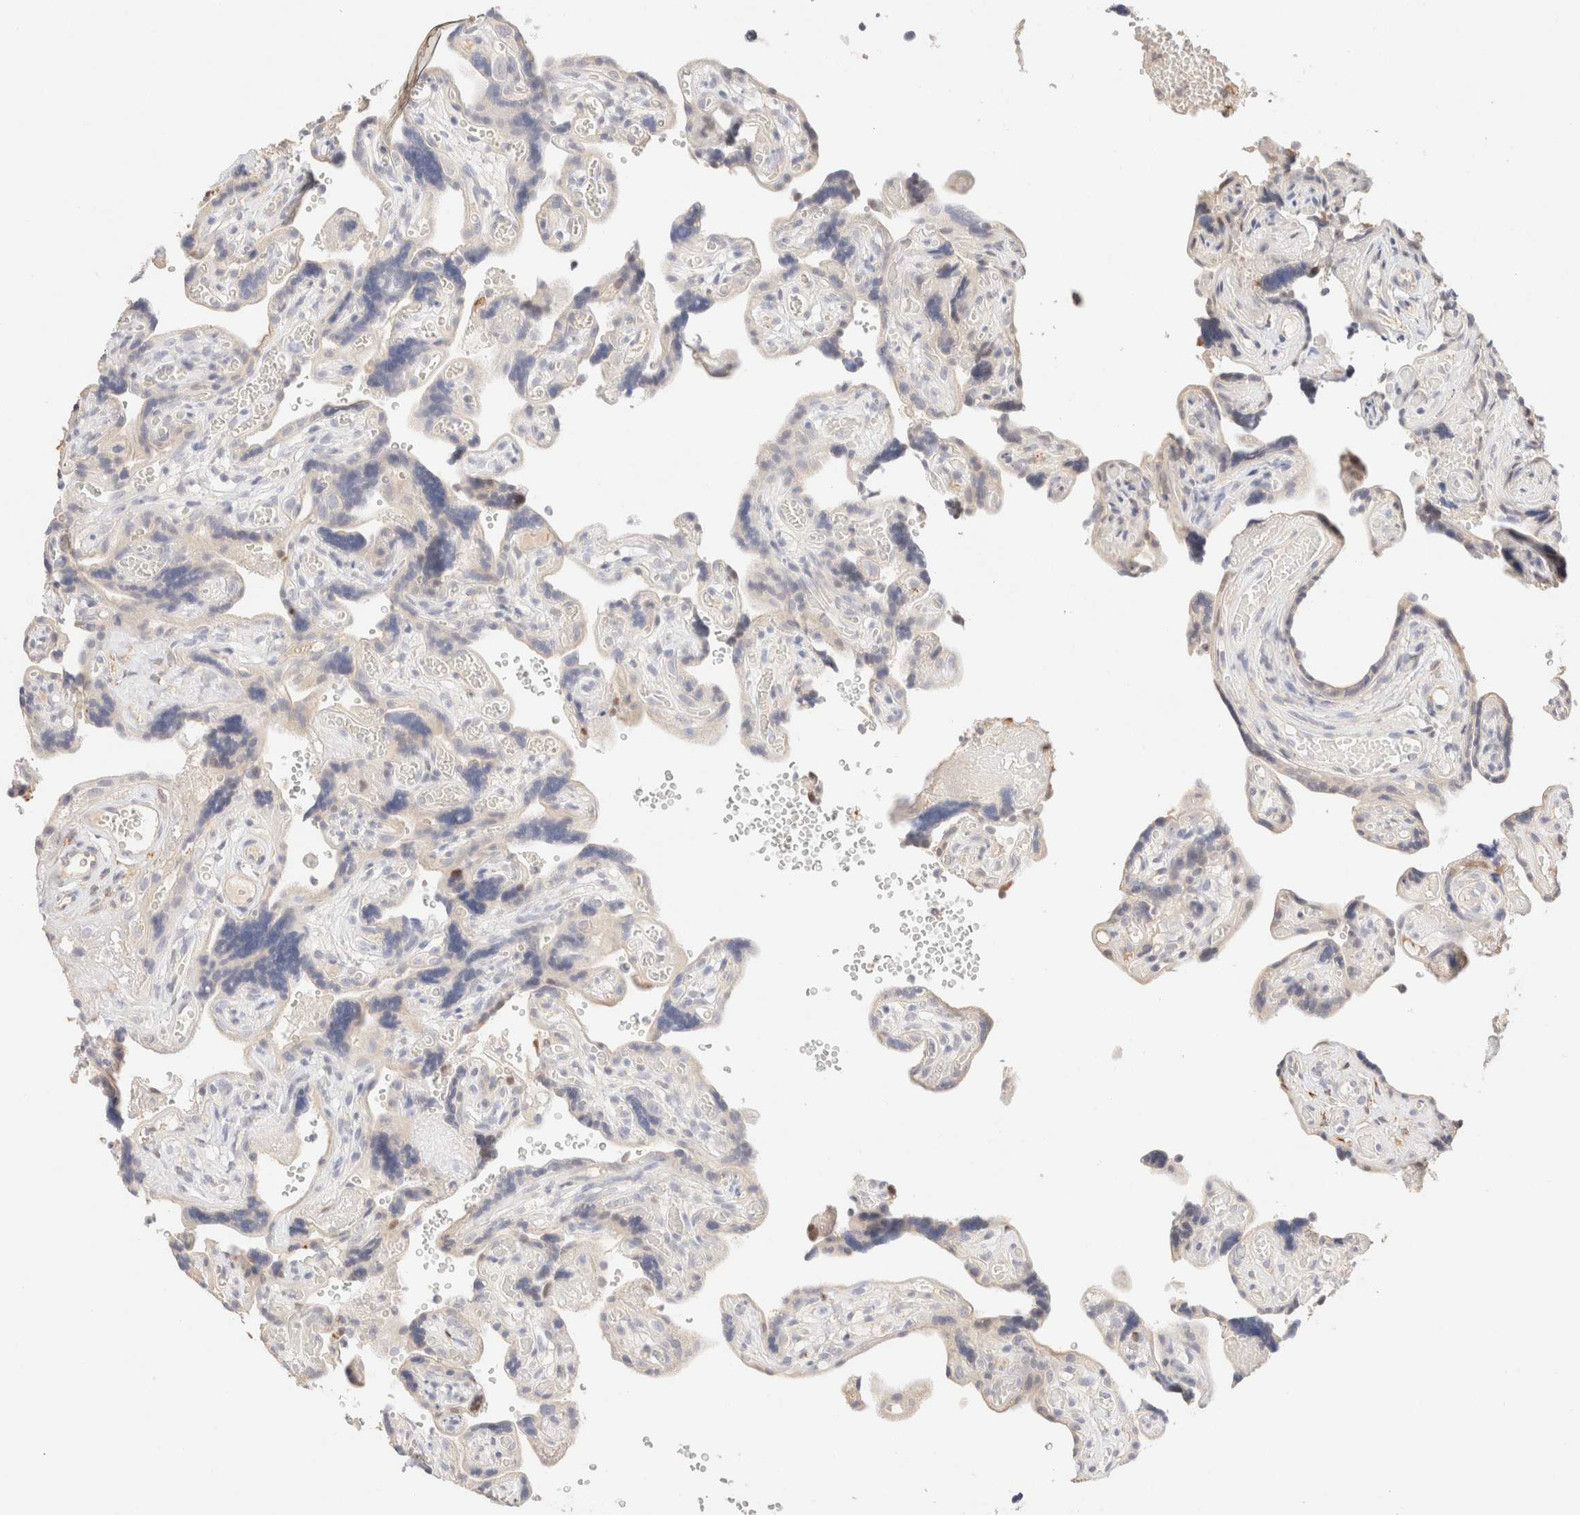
{"staining": {"intensity": "negative", "quantity": "none", "location": "none"}, "tissue": "placenta", "cell_type": "Trophoblastic cells", "image_type": "normal", "snomed": [{"axis": "morphology", "description": "Normal tissue, NOS"}, {"axis": "topography", "description": "Placenta"}], "caption": "Immunohistochemistry image of normal placenta stained for a protein (brown), which exhibits no positivity in trophoblastic cells. (DAB immunohistochemistry (IHC) visualized using brightfield microscopy, high magnification).", "gene": "SNTB1", "patient": {"sex": "female", "age": 30}}